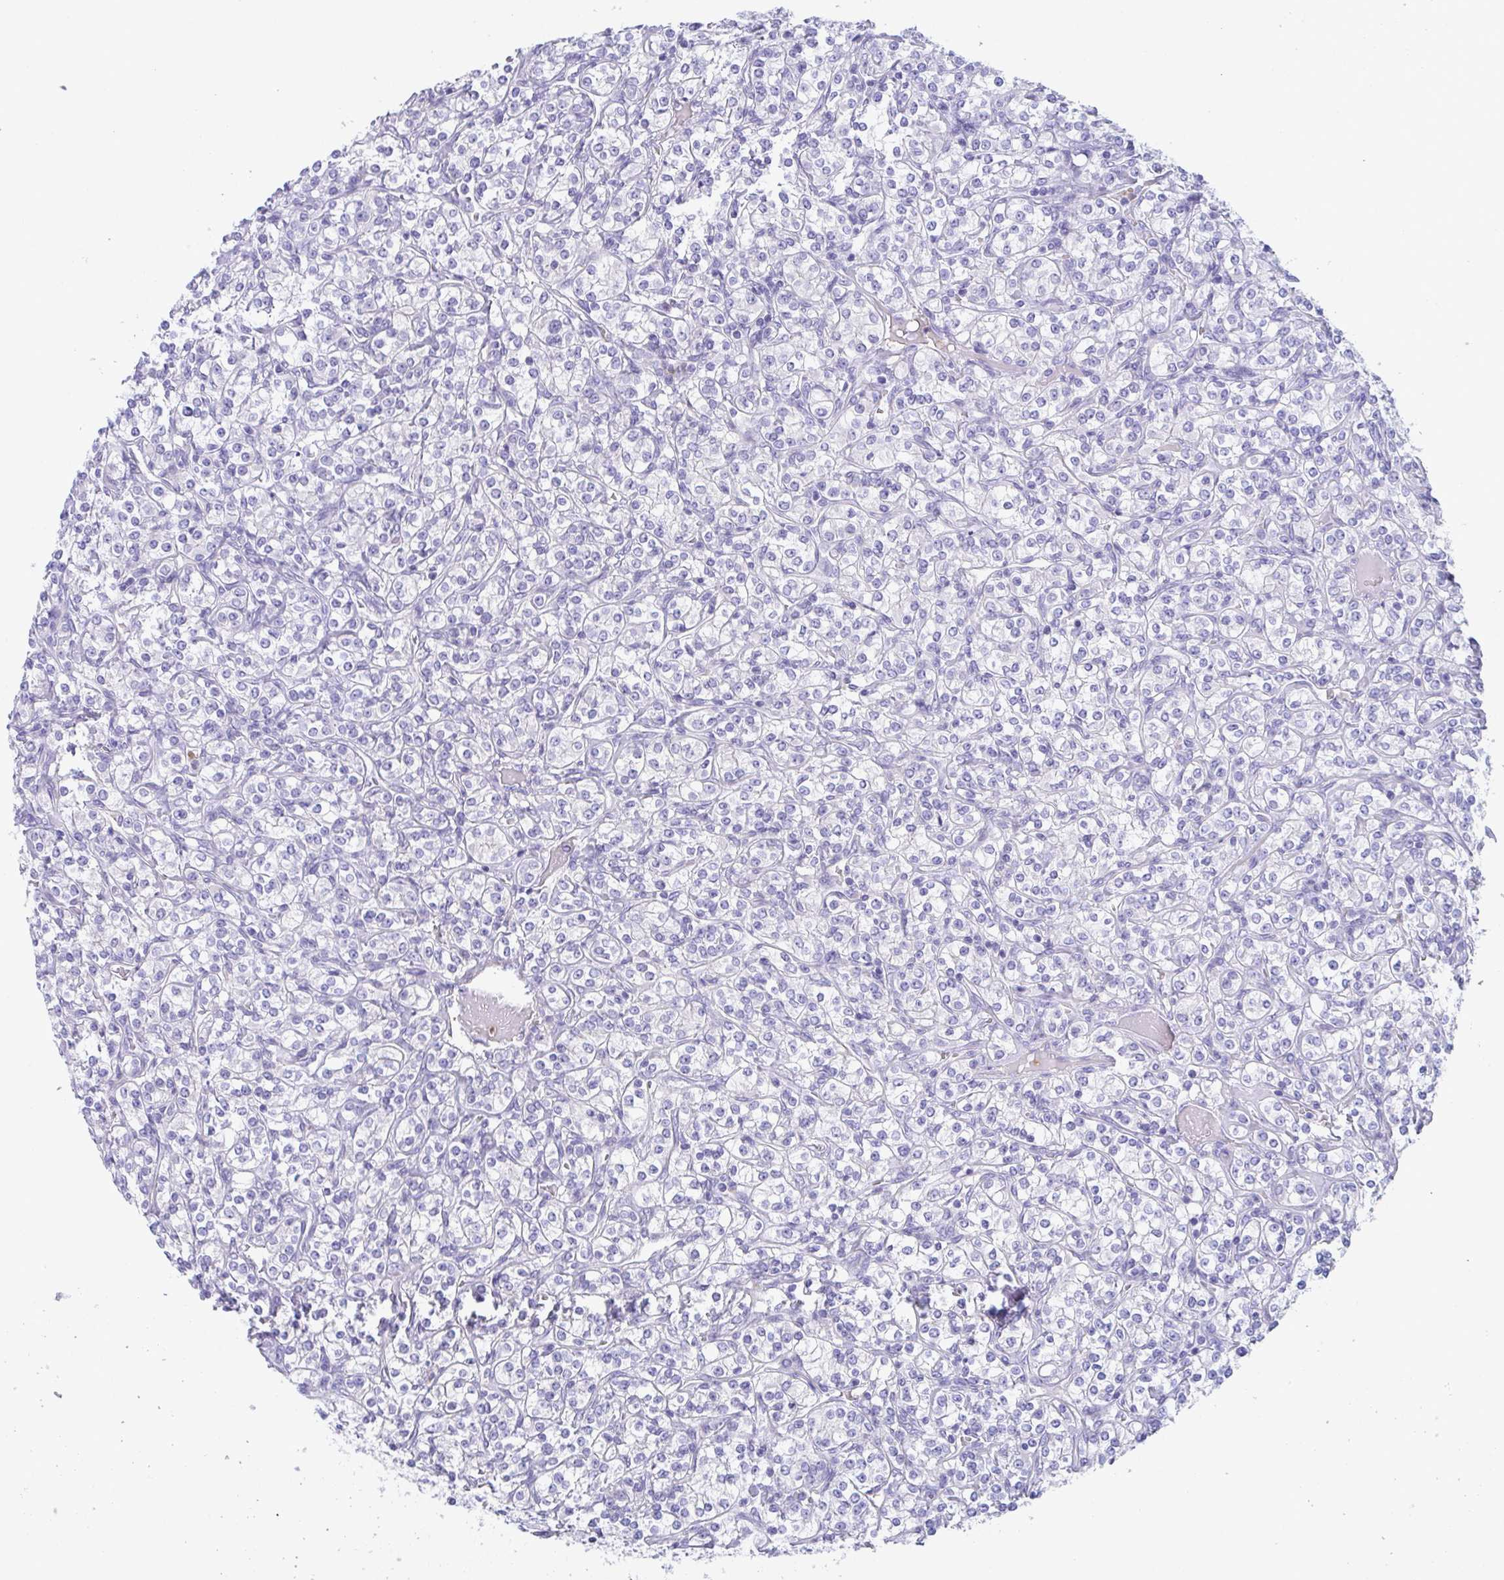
{"staining": {"intensity": "negative", "quantity": "none", "location": "none"}, "tissue": "renal cancer", "cell_type": "Tumor cells", "image_type": "cancer", "snomed": [{"axis": "morphology", "description": "Adenocarcinoma, NOS"}, {"axis": "topography", "description": "Kidney"}], "caption": "High magnification brightfield microscopy of renal cancer stained with DAB (brown) and counterstained with hematoxylin (blue): tumor cells show no significant positivity.", "gene": "CEP170B", "patient": {"sex": "male", "age": 77}}